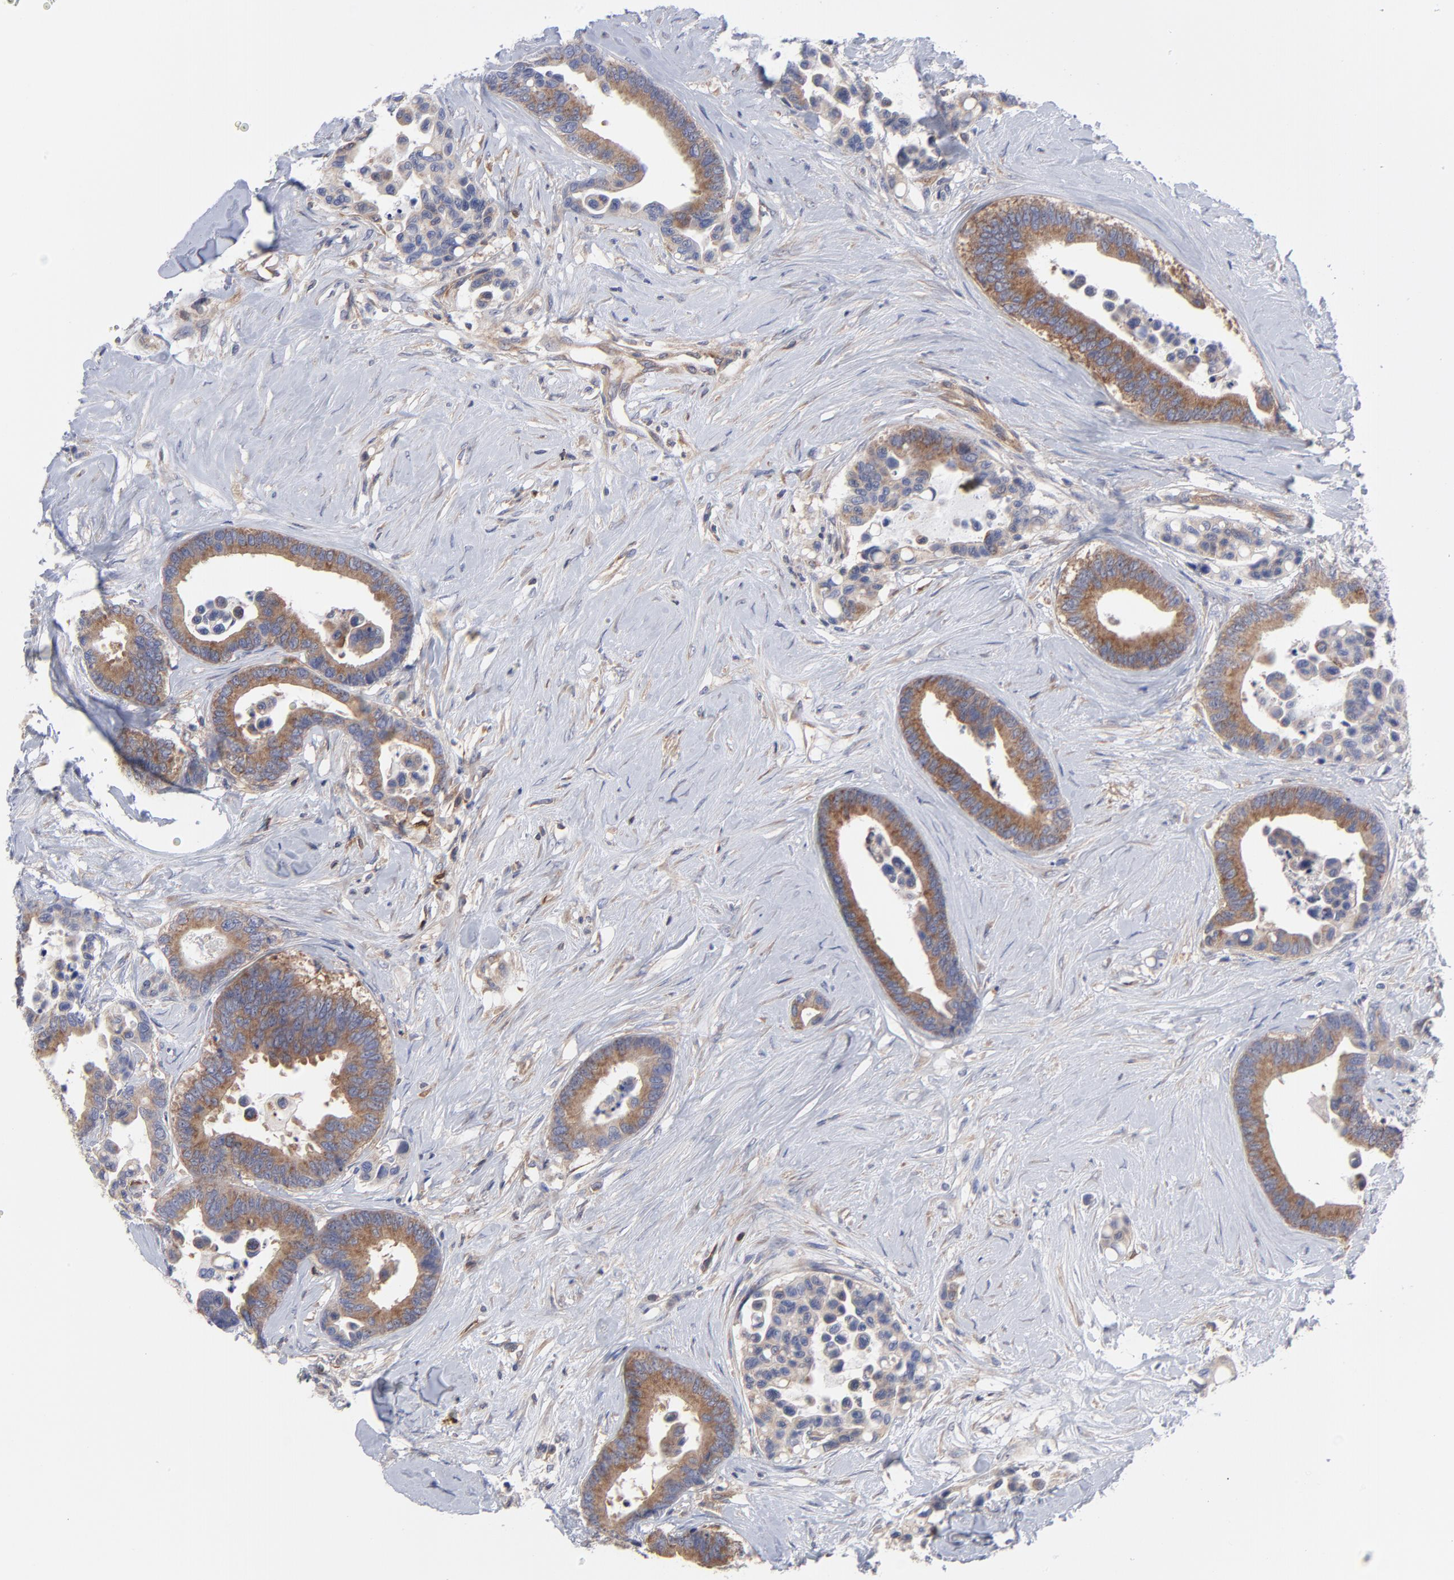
{"staining": {"intensity": "weak", "quantity": ">75%", "location": "cytoplasmic/membranous"}, "tissue": "colorectal cancer", "cell_type": "Tumor cells", "image_type": "cancer", "snomed": [{"axis": "morphology", "description": "Adenocarcinoma, NOS"}, {"axis": "topography", "description": "Colon"}], "caption": "Protein positivity by immunohistochemistry (IHC) exhibits weak cytoplasmic/membranous expression in about >75% of tumor cells in colorectal cancer (adenocarcinoma).", "gene": "NFKBIA", "patient": {"sex": "male", "age": 82}}